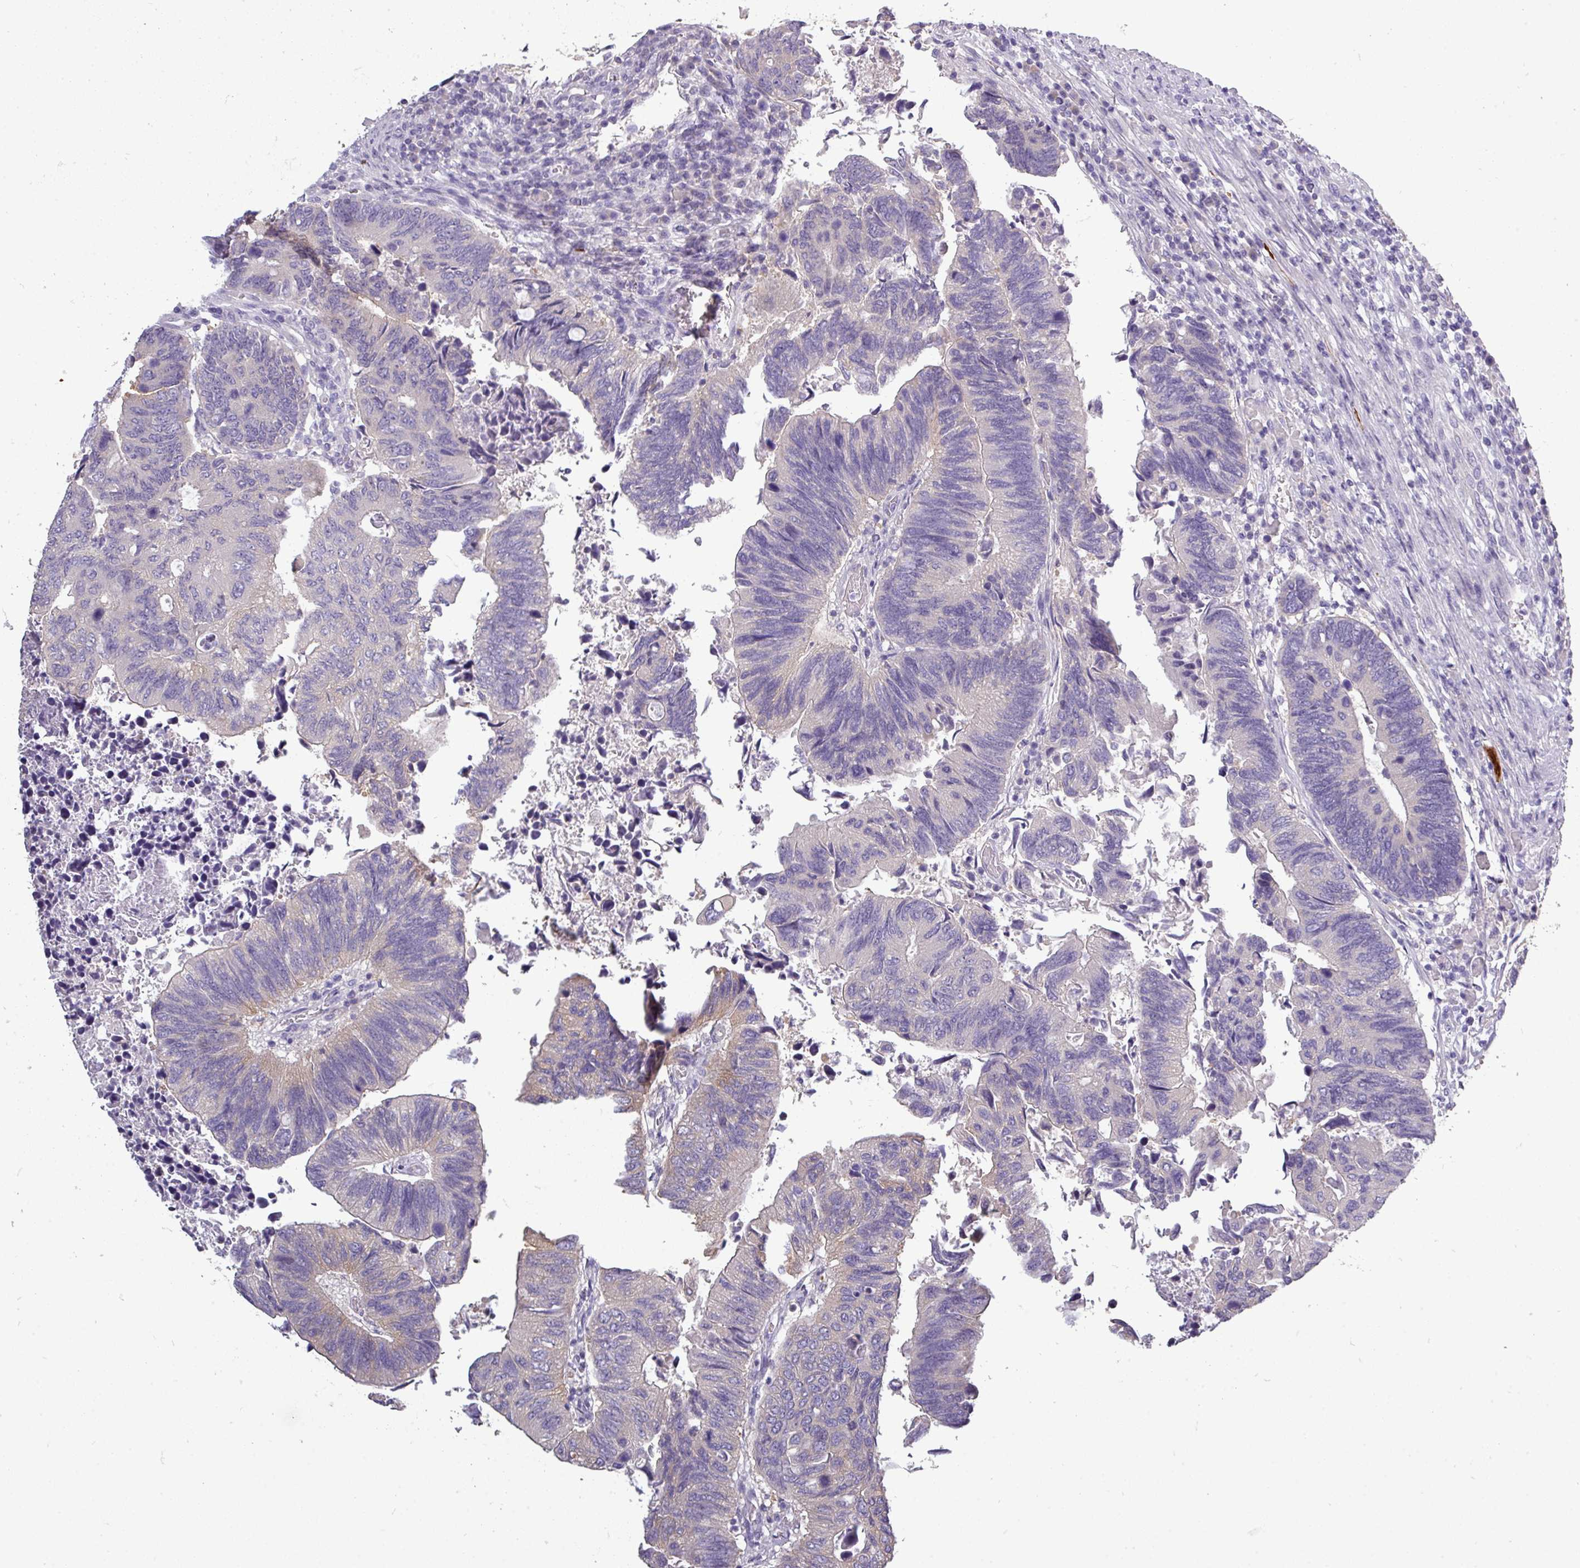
{"staining": {"intensity": "negative", "quantity": "none", "location": "none"}, "tissue": "colorectal cancer", "cell_type": "Tumor cells", "image_type": "cancer", "snomed": [{"axis": "morphology", "description": "Adenocarcinoma, NOS"}, {"axis": "topography", "description": "Colon"}], "caption": "A histopathology image of colorectal adenocarcinoma stained for a protein shows no brown staining in tumor cells.", "gene": "DNAAF9", "patient": {"sex": "male", "age": 87}}